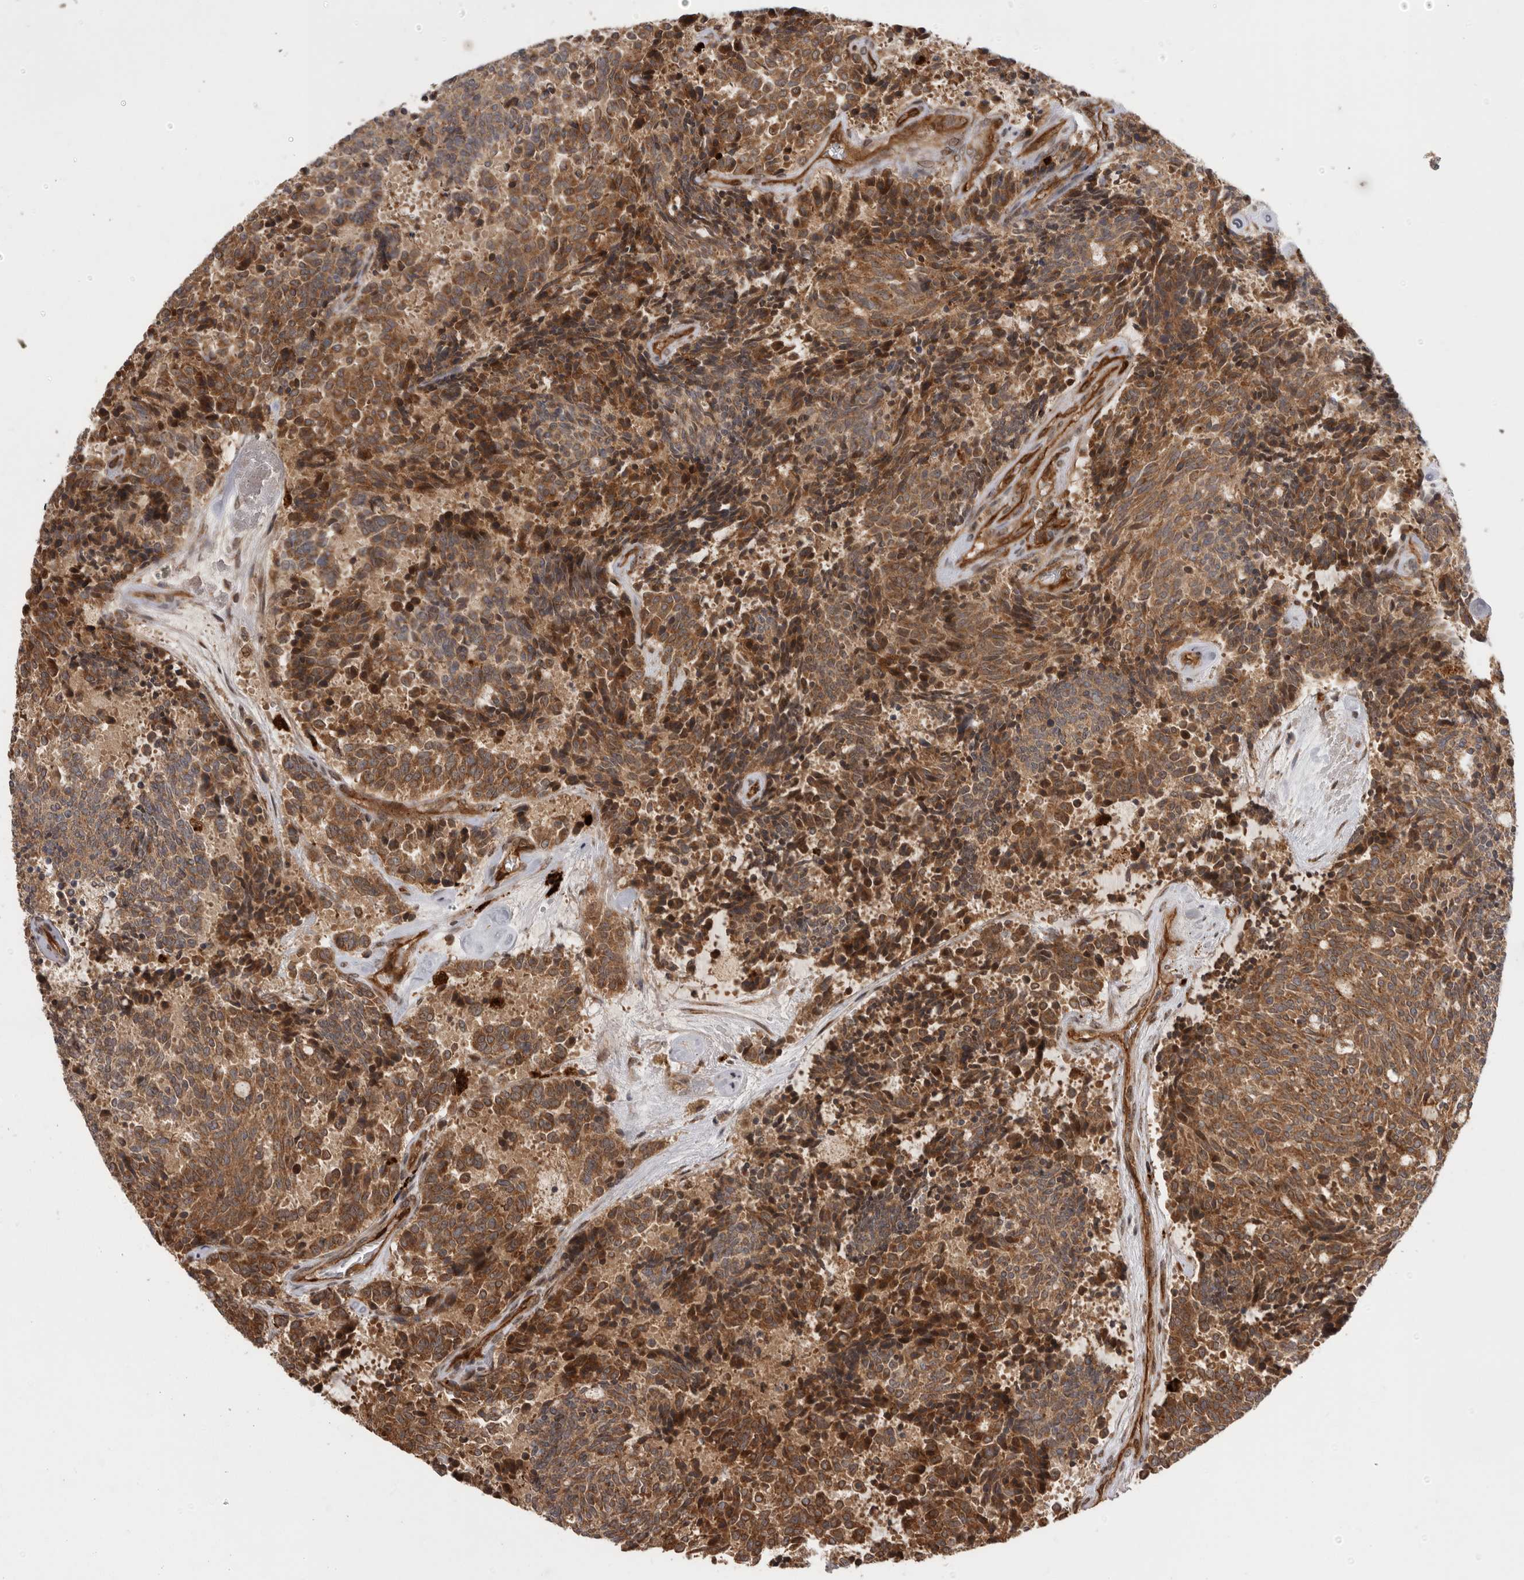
{"staining": {"intensity": "moderate", "quantity": ">75%", "location": "cytoplasmic/membranous"}, "tissue": "carcinoid", "cell_type": "Tumor cells", "image_type": "cancer", "snomed": [{"axis": "morphology", "description": "Carcinoid, malignant, NOS"}, {"axis": "topography", "description": "Pancreas"}], "caption": "Tumor cells demonstrate medium levels of moderate cytoplasmic/membranous expression in approximately >75% of cells in human carcinoid.", "gene": "DHDDS", "patient": {"sex": "female", "age": 54}}